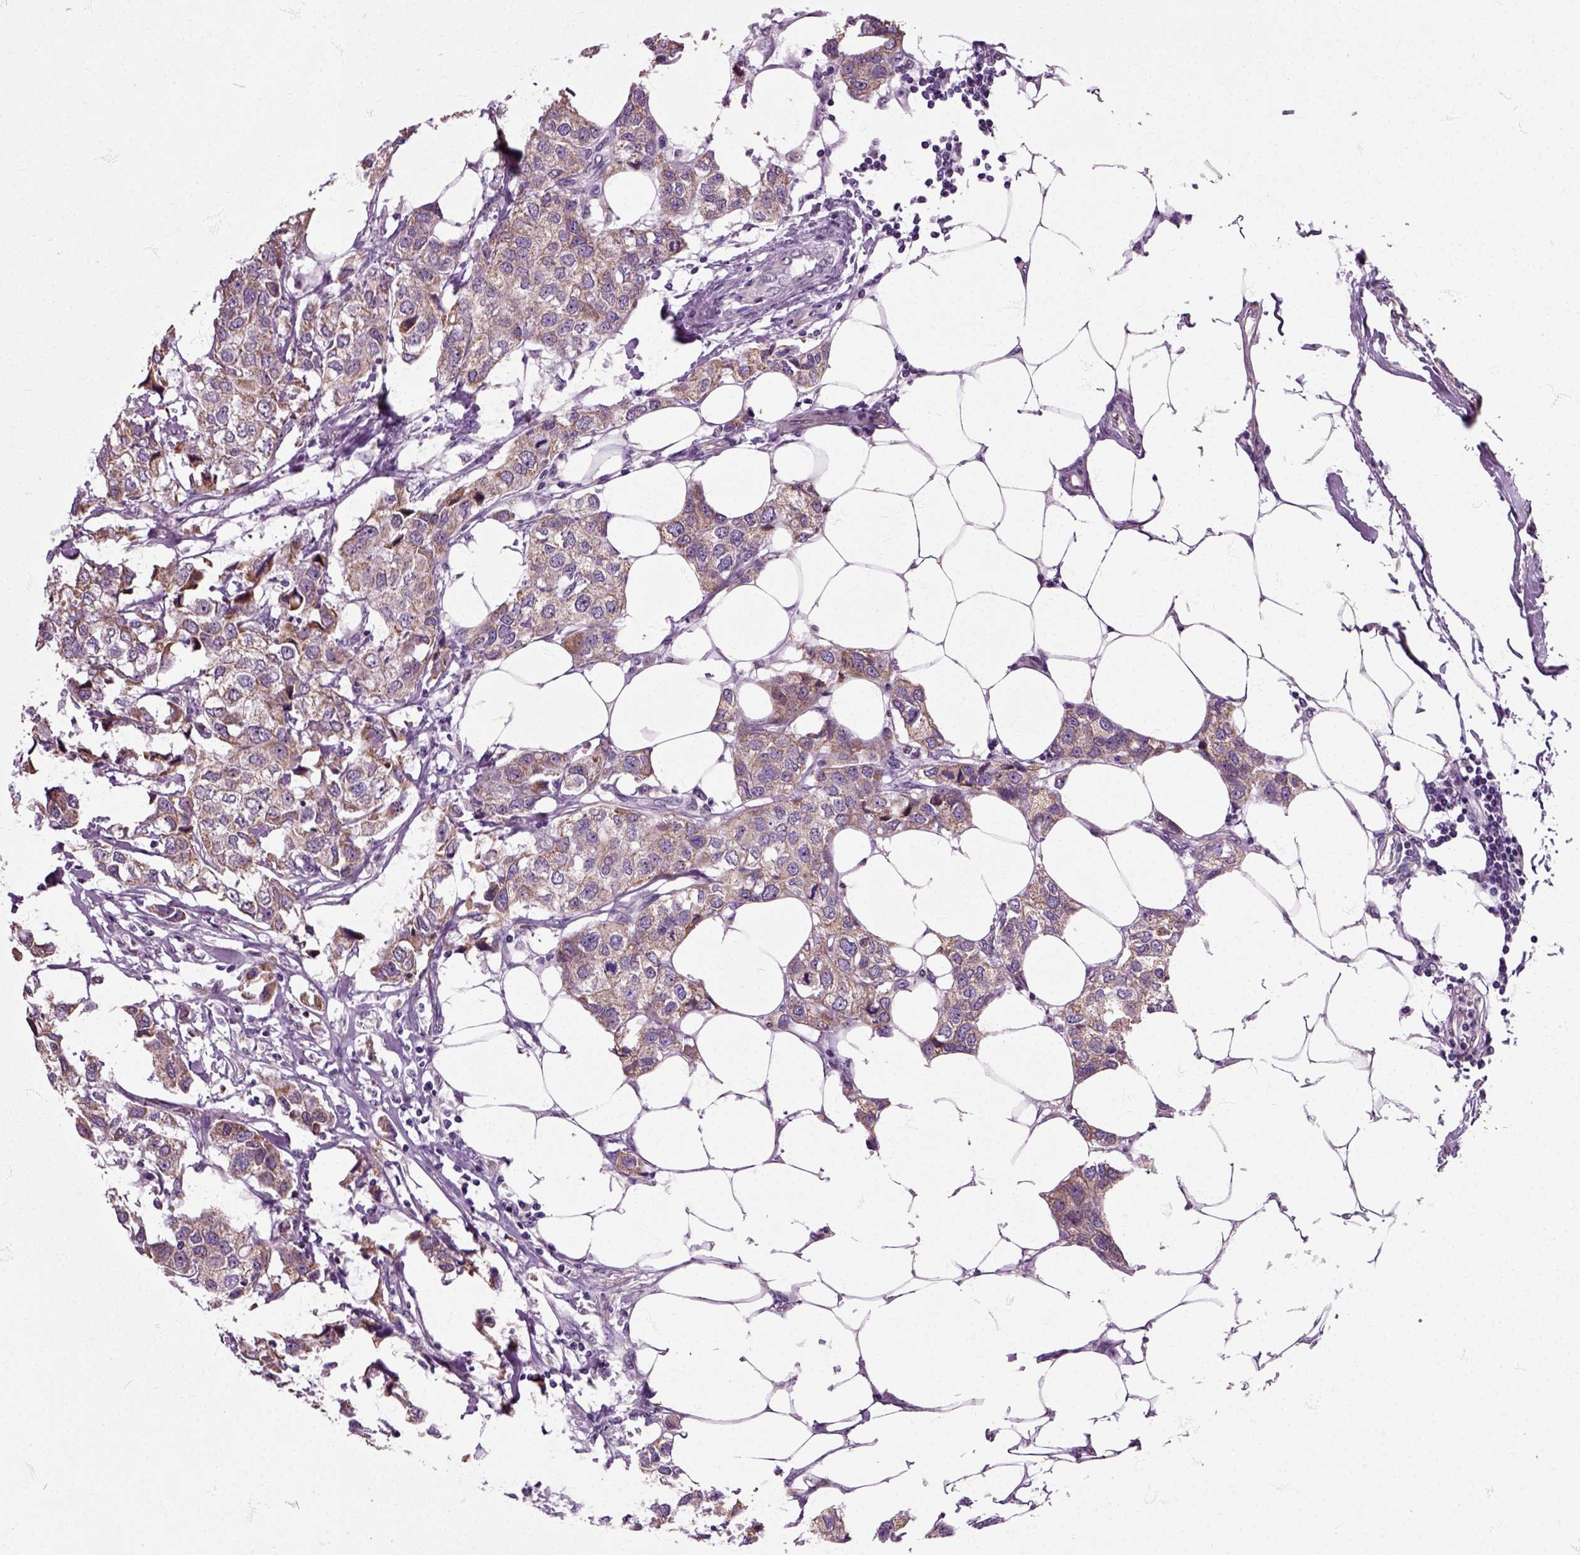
{"staining": {"intensity": "moderate", "quantity": "<25%", "location": "cytoplasmic/membranous"}, "tissue": "breast cancer", "cell_type": "Tumor cells", "image_type": "cancer", "snomed": [{"axis": "morphology", "description": "Duct carcinoma"}, {"axis": "topography", "description": "Breast"}], "caption": "A brown stain highlights moderate cytoplasmic/membranous expression of a protein in breast cancer tumor cells.", "gene": "HSPA2", "patient": {"sex": "female", "age": 80}}